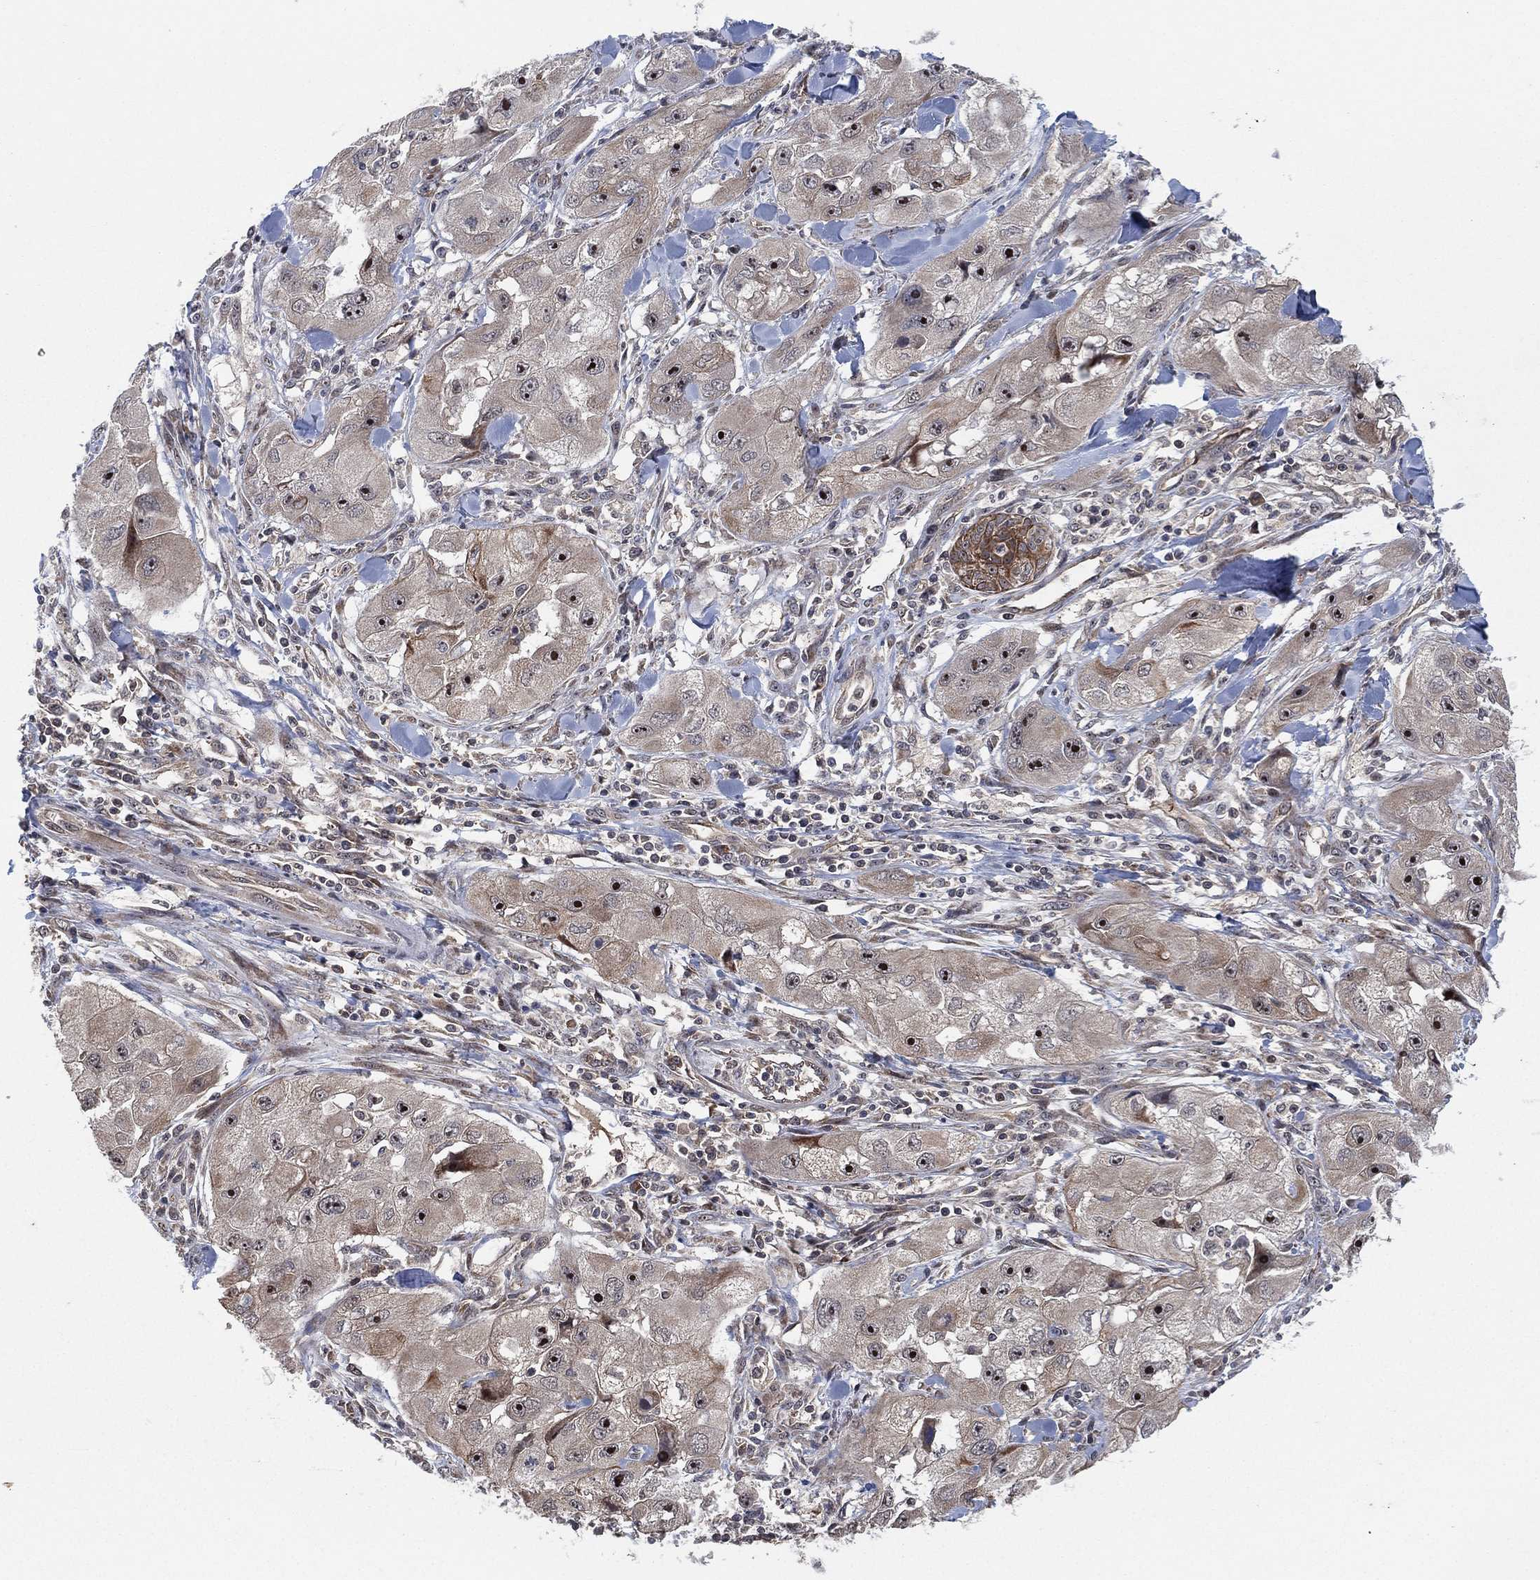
{"staining": {"intensity": "moderate", "quantity": "<25%", "location": "cytoplasmic/membranous,nuclear"}, "tissue": "skin cancer", "cell_type": "Tumor cells", "image_type": "cancer", "snomed": [{"axis": "morphology", "description": "Squamous cell carcinoma, NOS"}, {"axis": "topography", "description": "Skin"}, {"axis": "topography", "description": "Subcutis"}], "caption": "Protein staining of skin squamous cell carcinoma tissue reveals moderate cytoplasmic/membranous and nuclear expression in about <25% of tumor cells. Immunohistochemistry (ihc) stains the protein of interest in brown and the nuclei are stained blue.", "gene": "TMCO1", "patient": {"sex": "male", "age": 73}}